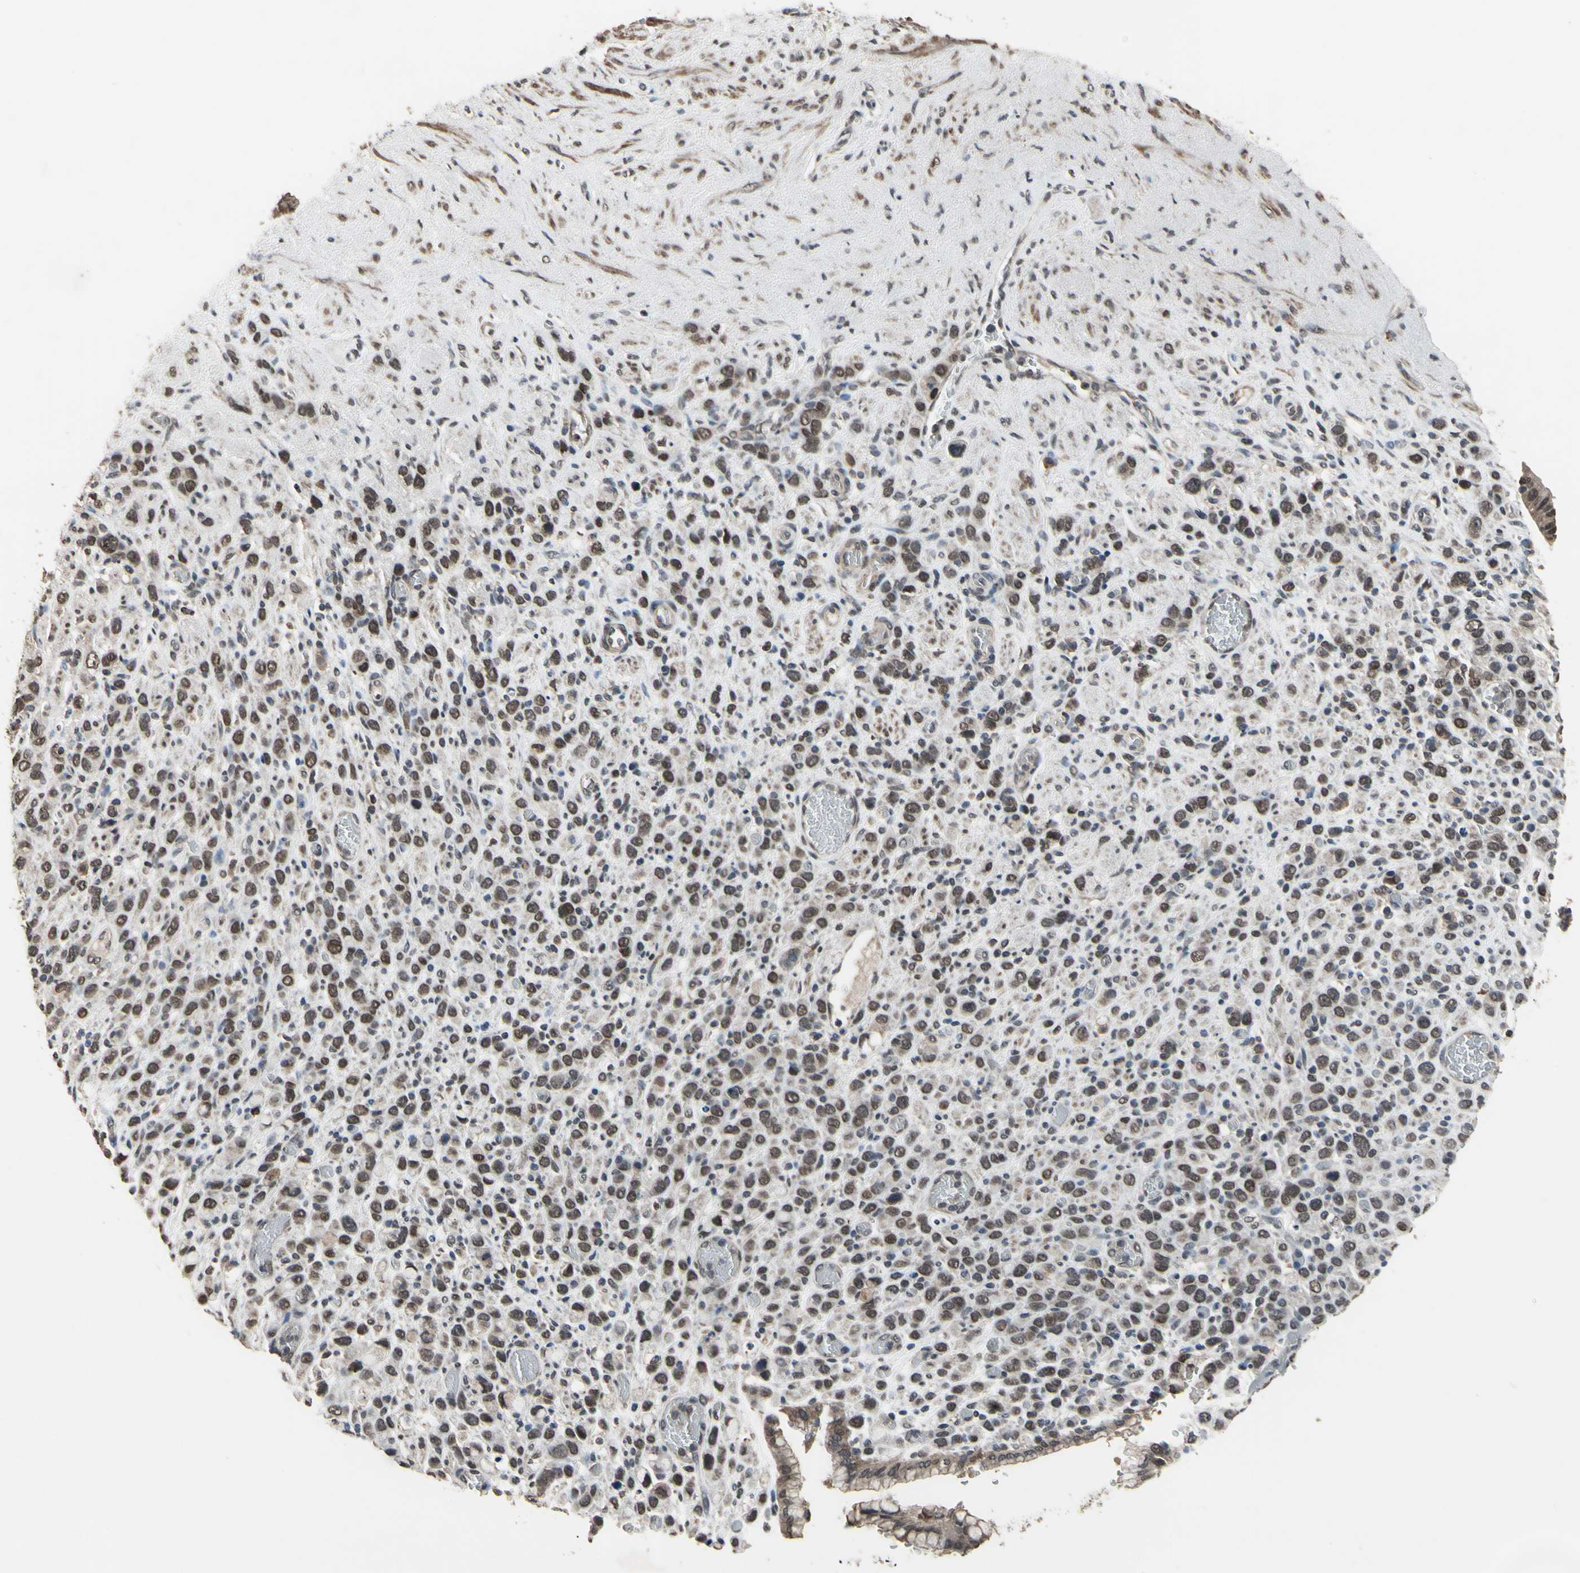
{"staining": {"intensity": "moderate", "quantity": ">75%", "location": "nuclear"}, "tissue": "stomach cancer", "cell_type": "Tumor cells", "image_type": "cancer", "snomed": [{"axis": "morphology", "description": "Normal tissue, NOS"}, {"axis": "morphology", "description": "Adenocarcinoma, NOS"}, {"axis": "morphology", "description": "Adenocarcinoma, High grade"}, {"axis": "topography", "description": "Stomach, upper"}, {"axis": "topography", "description": "Stomach"}], "caption": "A high-resolution image shows immunohistochemistry (IHC) staining of high-grade adenocarcinoma (stomach), which displays moderate nuclear expression in about >75% of tumor cells.", "gene": "ZNF174", "patient": {"sex": "female", "age": 65}}